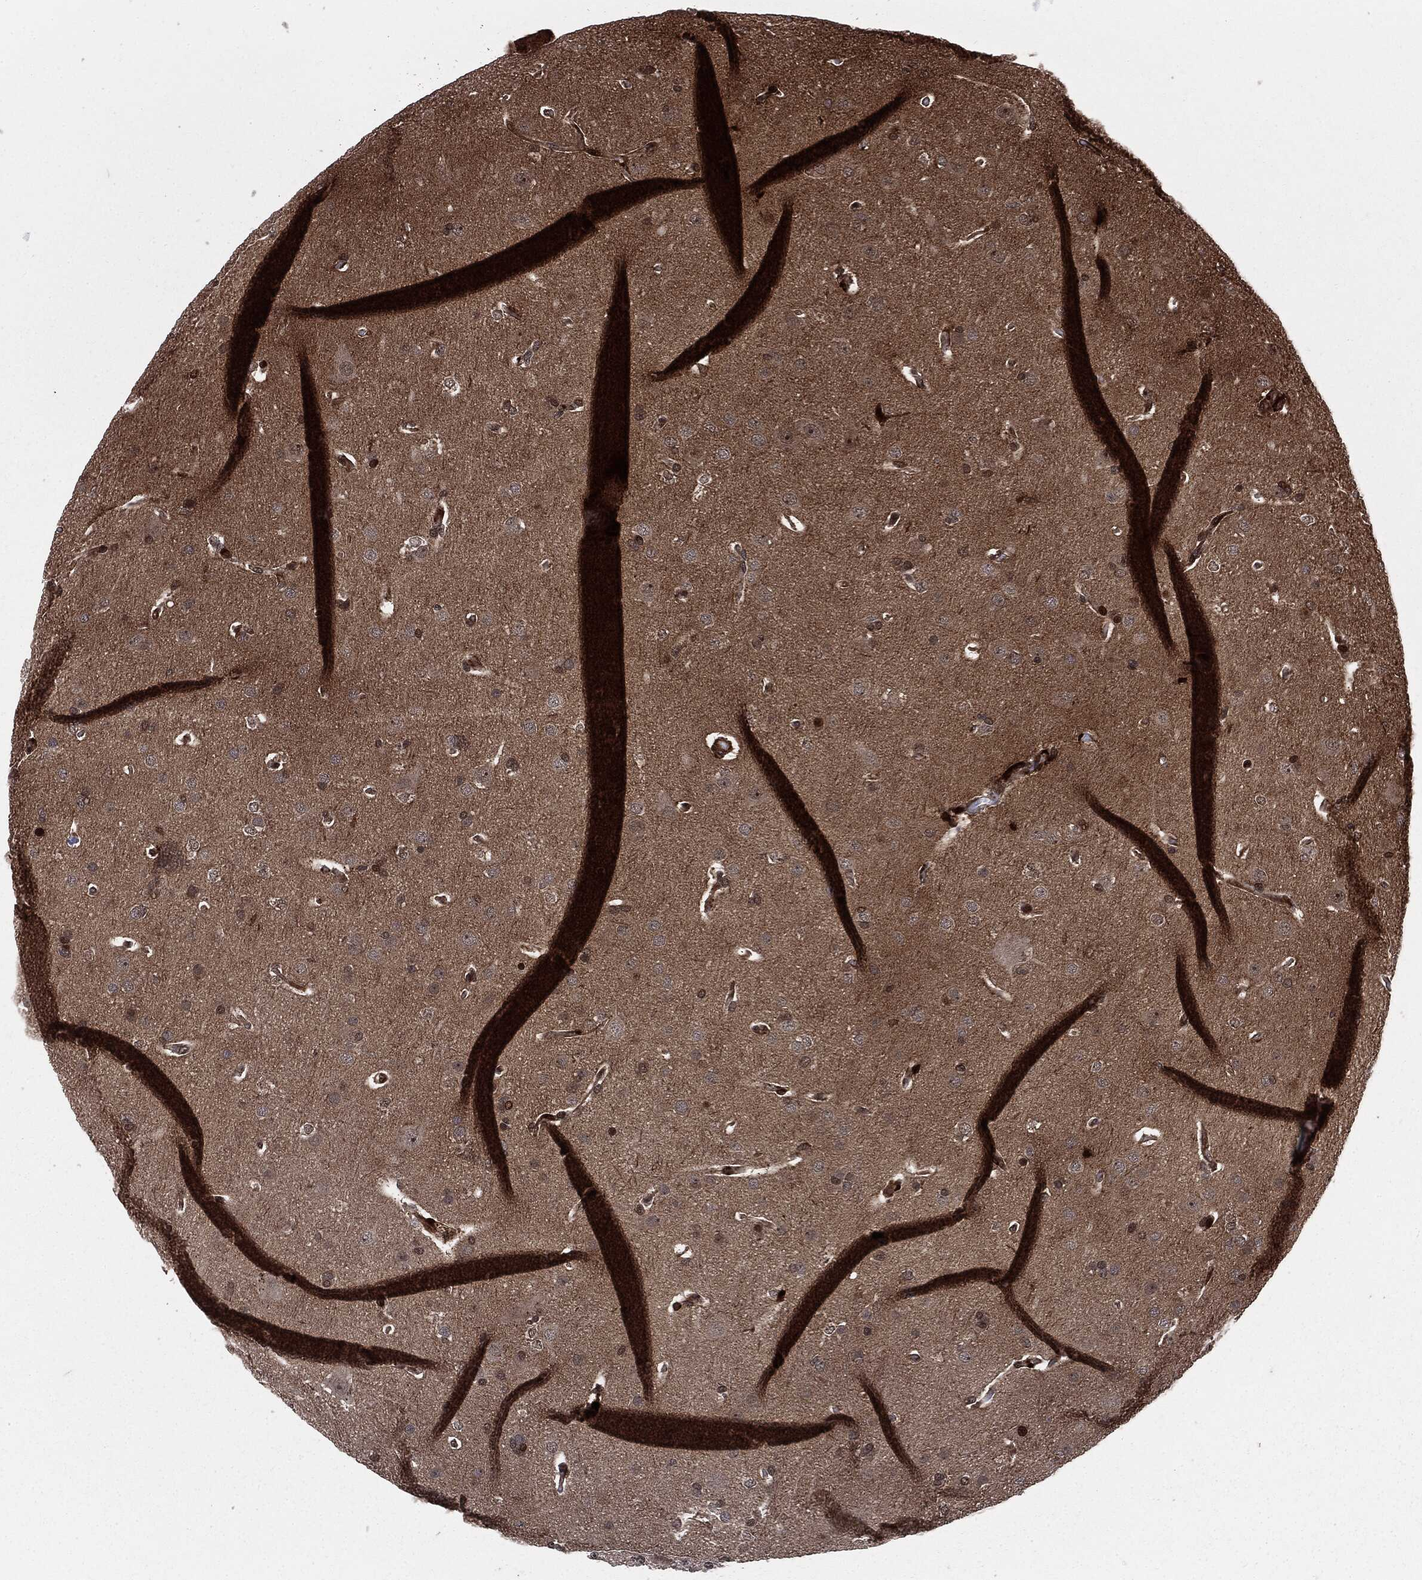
{"staining": {"intensity": "moderate", "quantity": "<25%", "location": "cytoplasmic/membranous,nuclear"}, "tissue": "glioma", "cell_type": "Tumor cells", "image_type": "cancer", "snomed": [{"axis": "morphology", "description": "Glioma, malignant, Low grade"}, {"axis": "topography", "description": "Brain"}], "caption": "Brown immunohistochemical staining in glioma demonstrates moderate cytoplasmic/membranous and nuclear positivity in about <25% of tumor cells.", "gene": "SMAD4", "patient": {"sex": "male", "age": 41}}